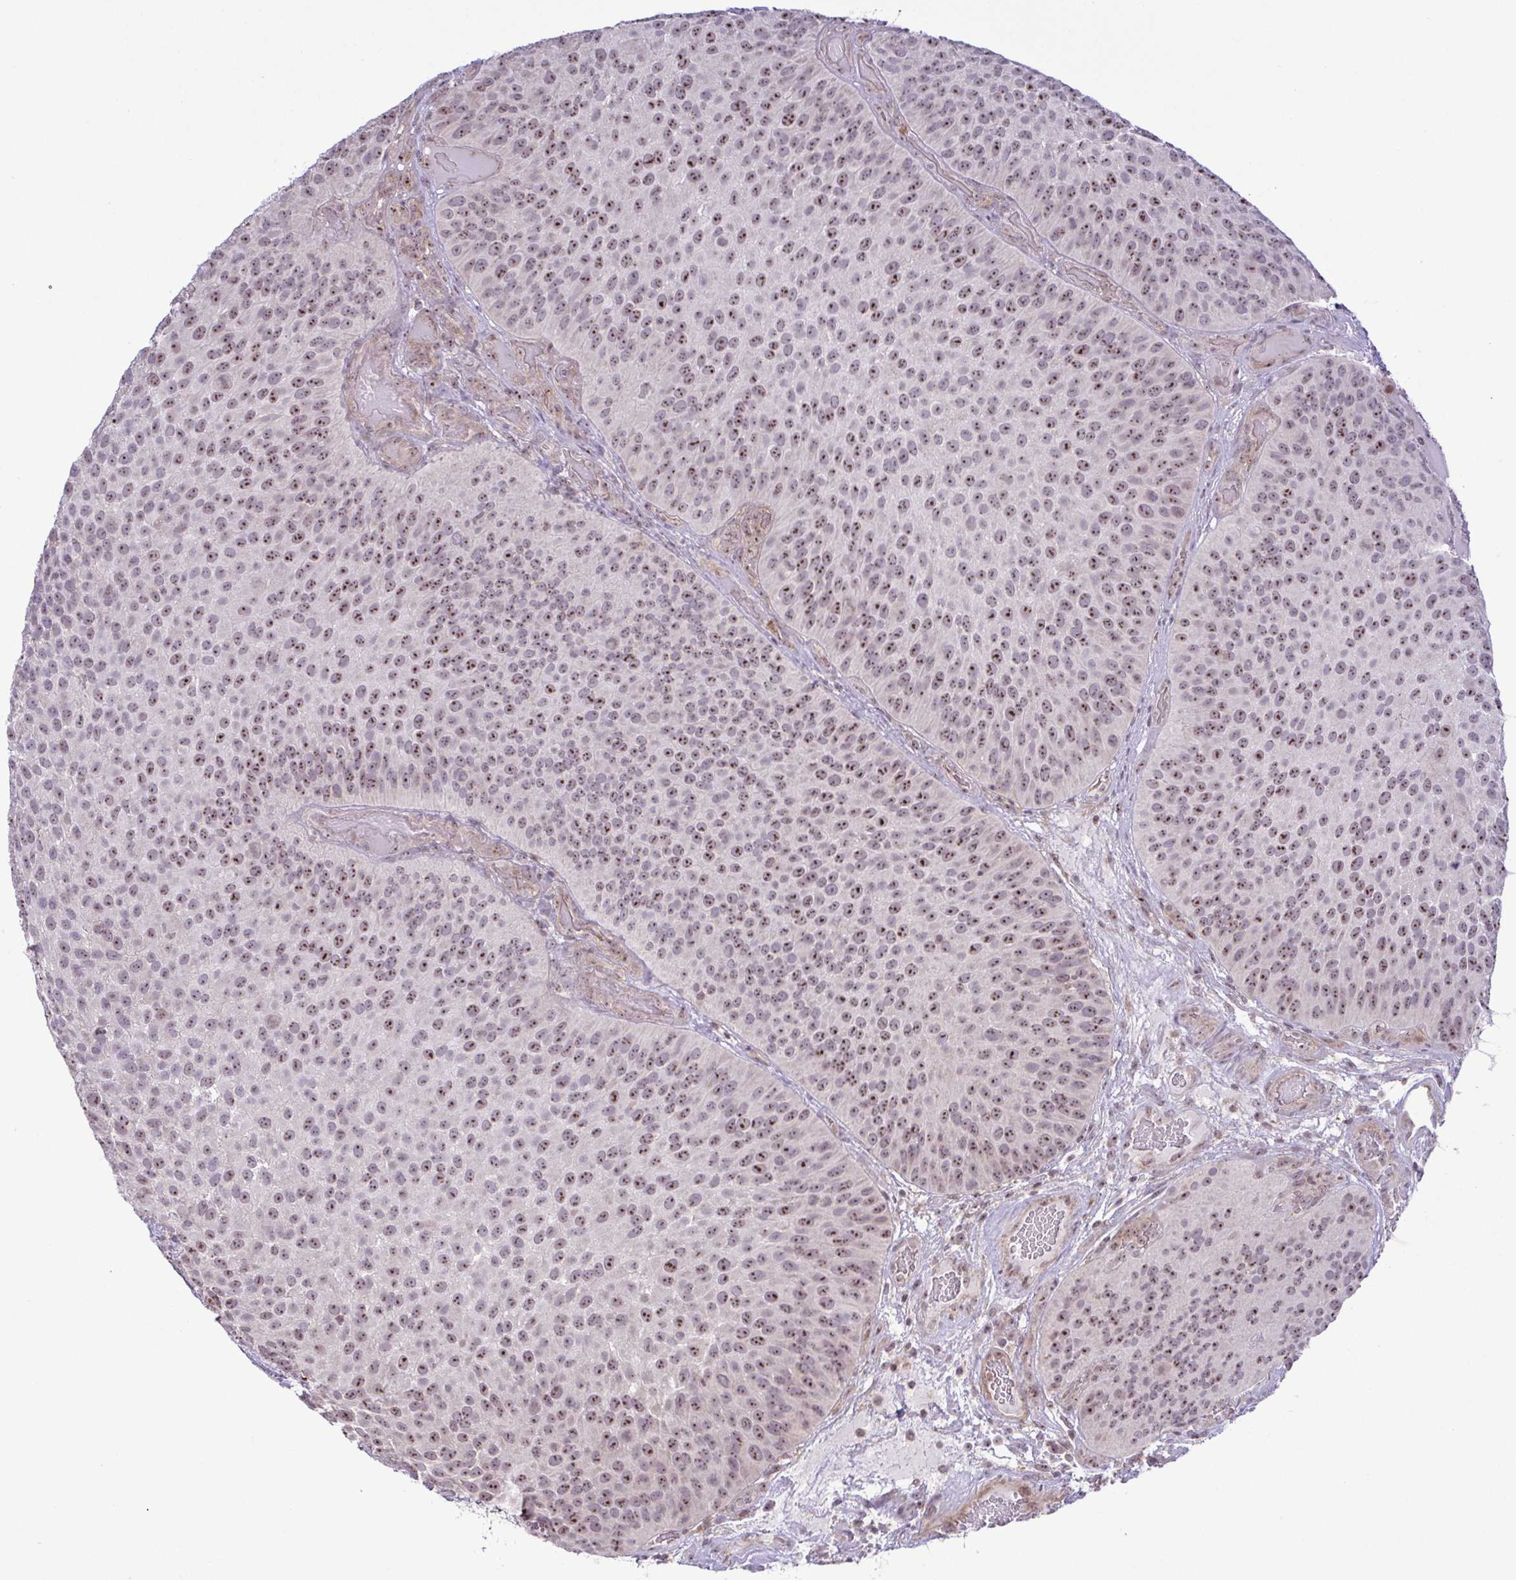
{"staining": {"intensity": "moderate", "quantity": "25%-75%", "location": "nuclear"}, "tissue": "urothelial cancer", "cell_type": "Tumor cells", "image_type": "cancer", "snomed": [{"axis": "morphology", "description": "Urothelial carcinoma, Low grade"}, {"axis": "topography", "description": "Urinary bladder"}], "caption": "Immunohistochemical staining of human urothelial cancer reveals moderate nuclear protein positivity in approximately 25%-75% of tumor cells. Nuclei are stained in blue.", "gene": "RSL24D1", "patient": {"sex": "male", "age": 76}}